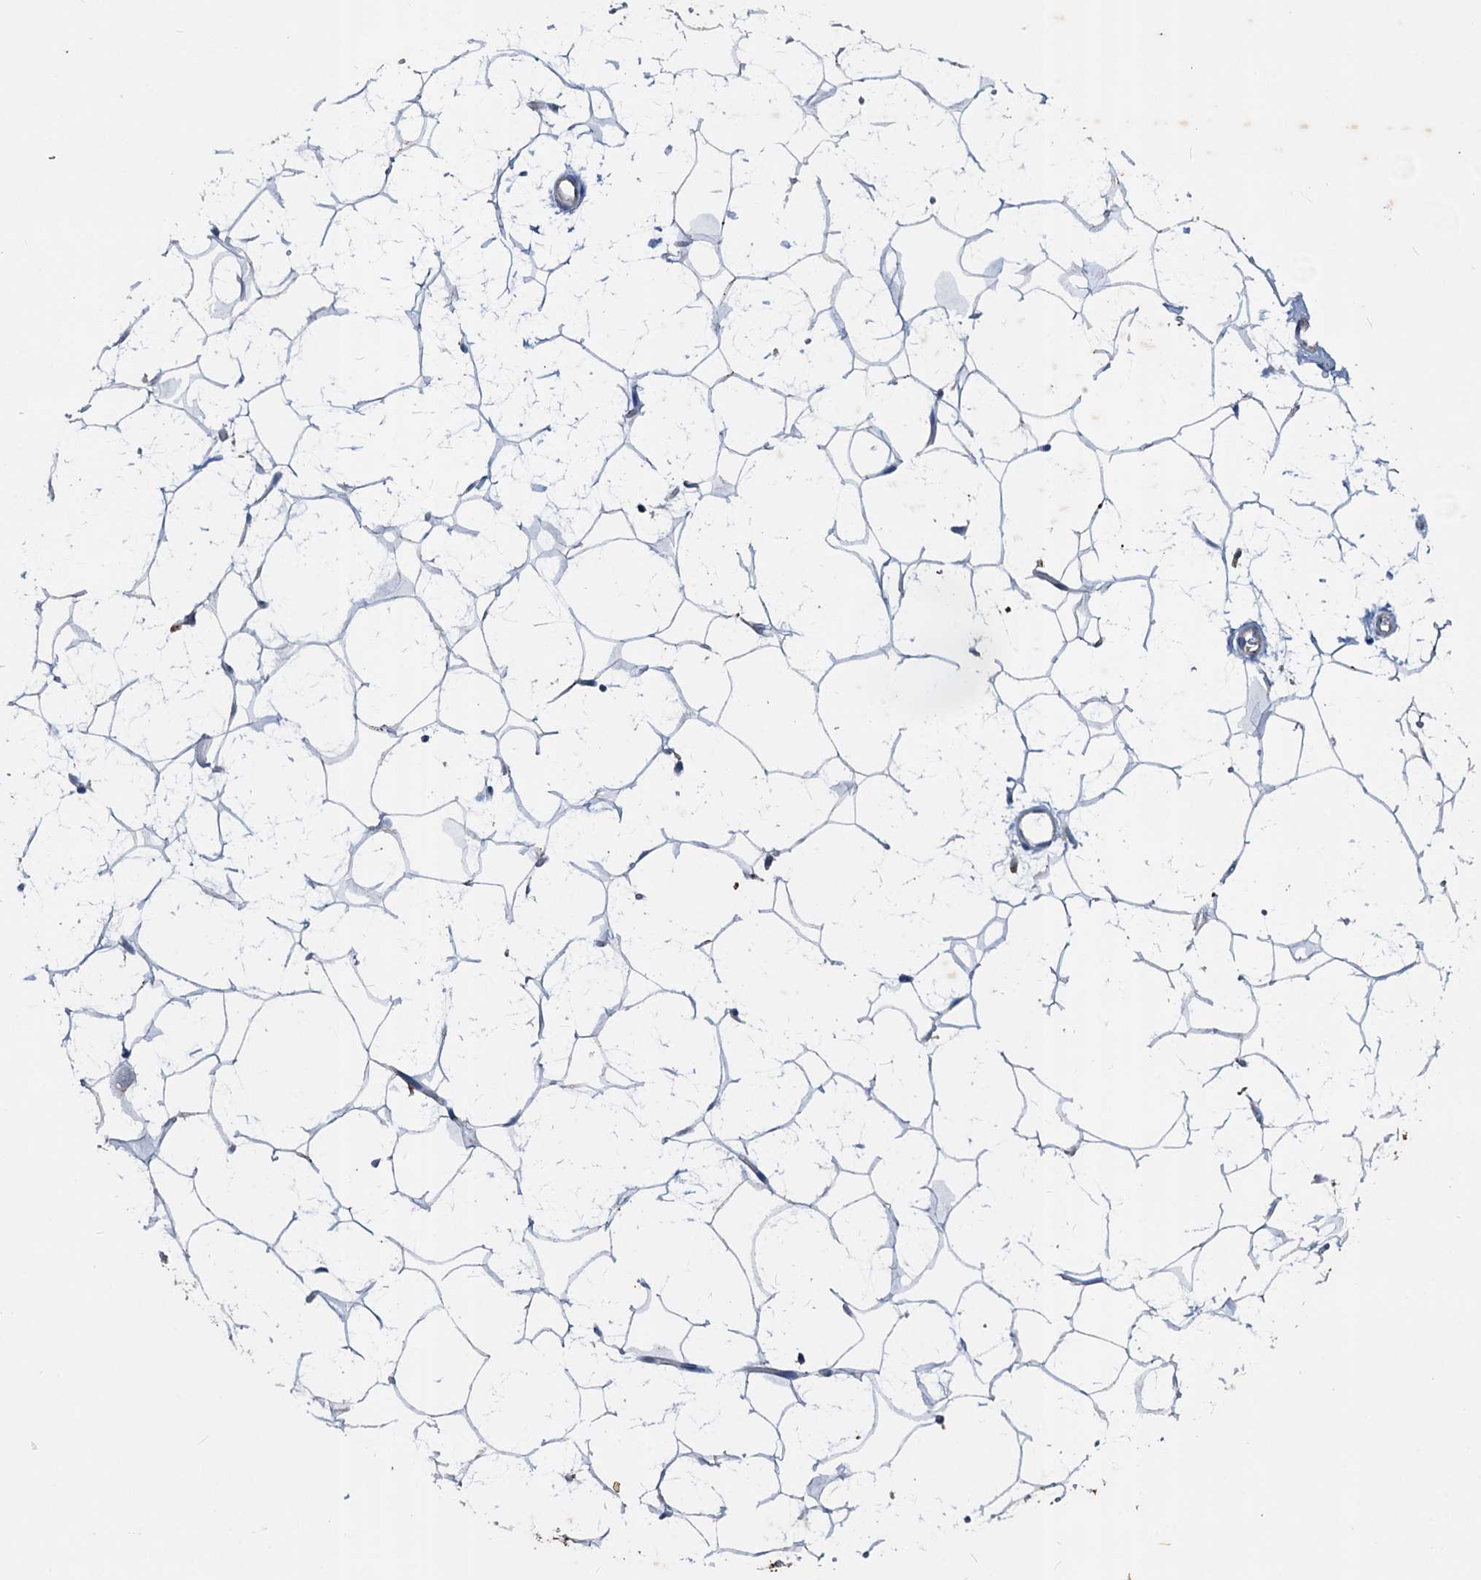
{"staining": {"intensity": "negative", "quantity": "none", "location": "none"}, "tissue": "adipose tissue", "cell_type": "Adipocytes", "image_type": "normal", "snomed": [{"axis": "morphology", "description": "Normal tissue, NOS"}, {"axis": "topography", "description": "Breast"}], "caption": "Adipocytes are negative for brown protein staining in benign adipose tissue.", "gene": "SLC2A7", "patient": {"sex": "female", "age": 26}}